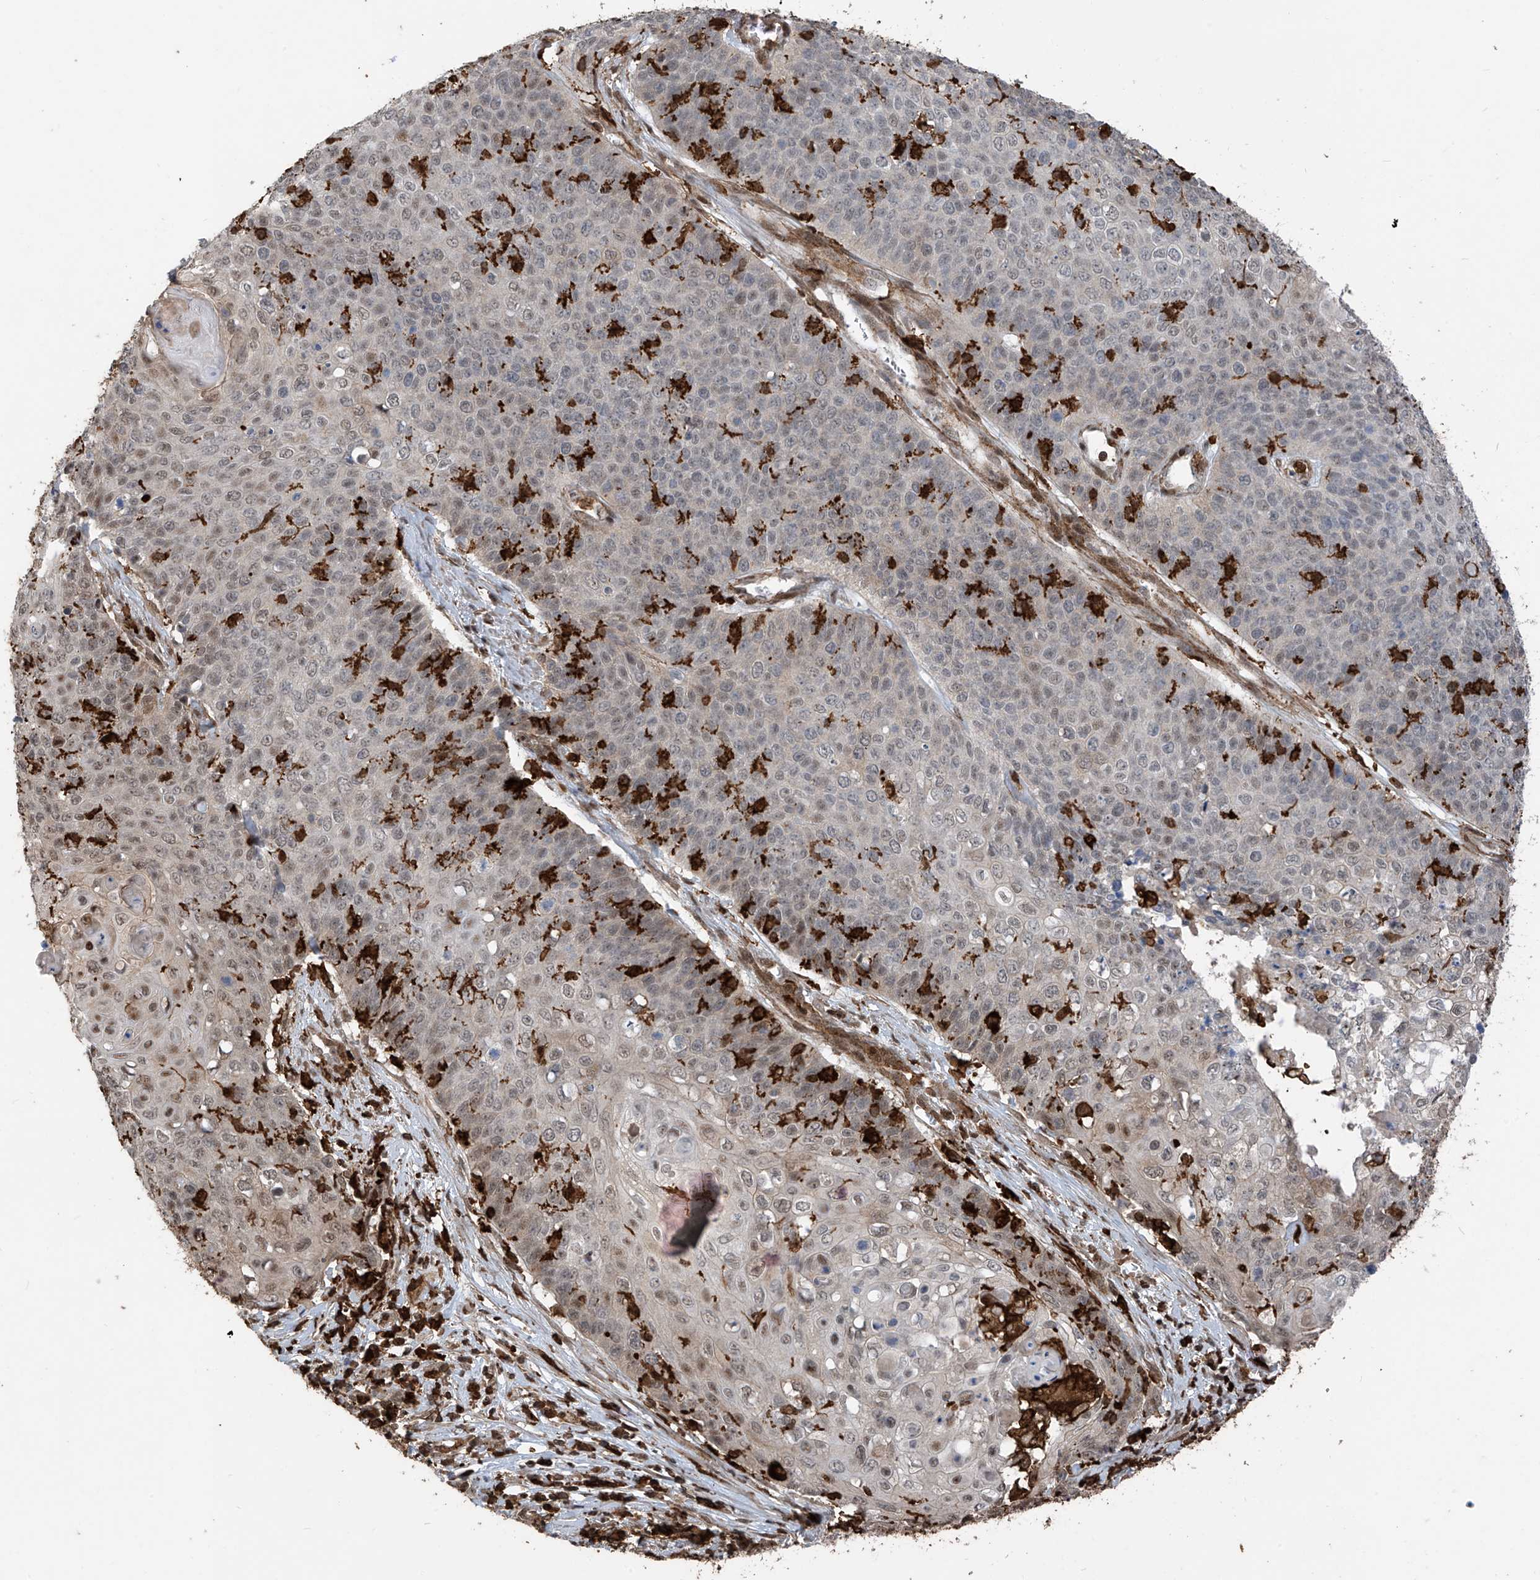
{"staining": {"intensity": "weak", "quantity": "<25%", "location": "nuclear"}, "tissue": "cervical cancer", "cell_type": "Tumor cells", "image_type": "cancer", "snomed": [{"axis": "morphology", "description": "Squamous cell carcinoma, NOS"}, {"axis": "topography", "description": "Cervix"}], "caption": "Tumor cells are negative for protein expression in human squamous cell carcinoma (cervical).", "gene": "MICAL1", "patient": {"sex": "female", "age": 39}}